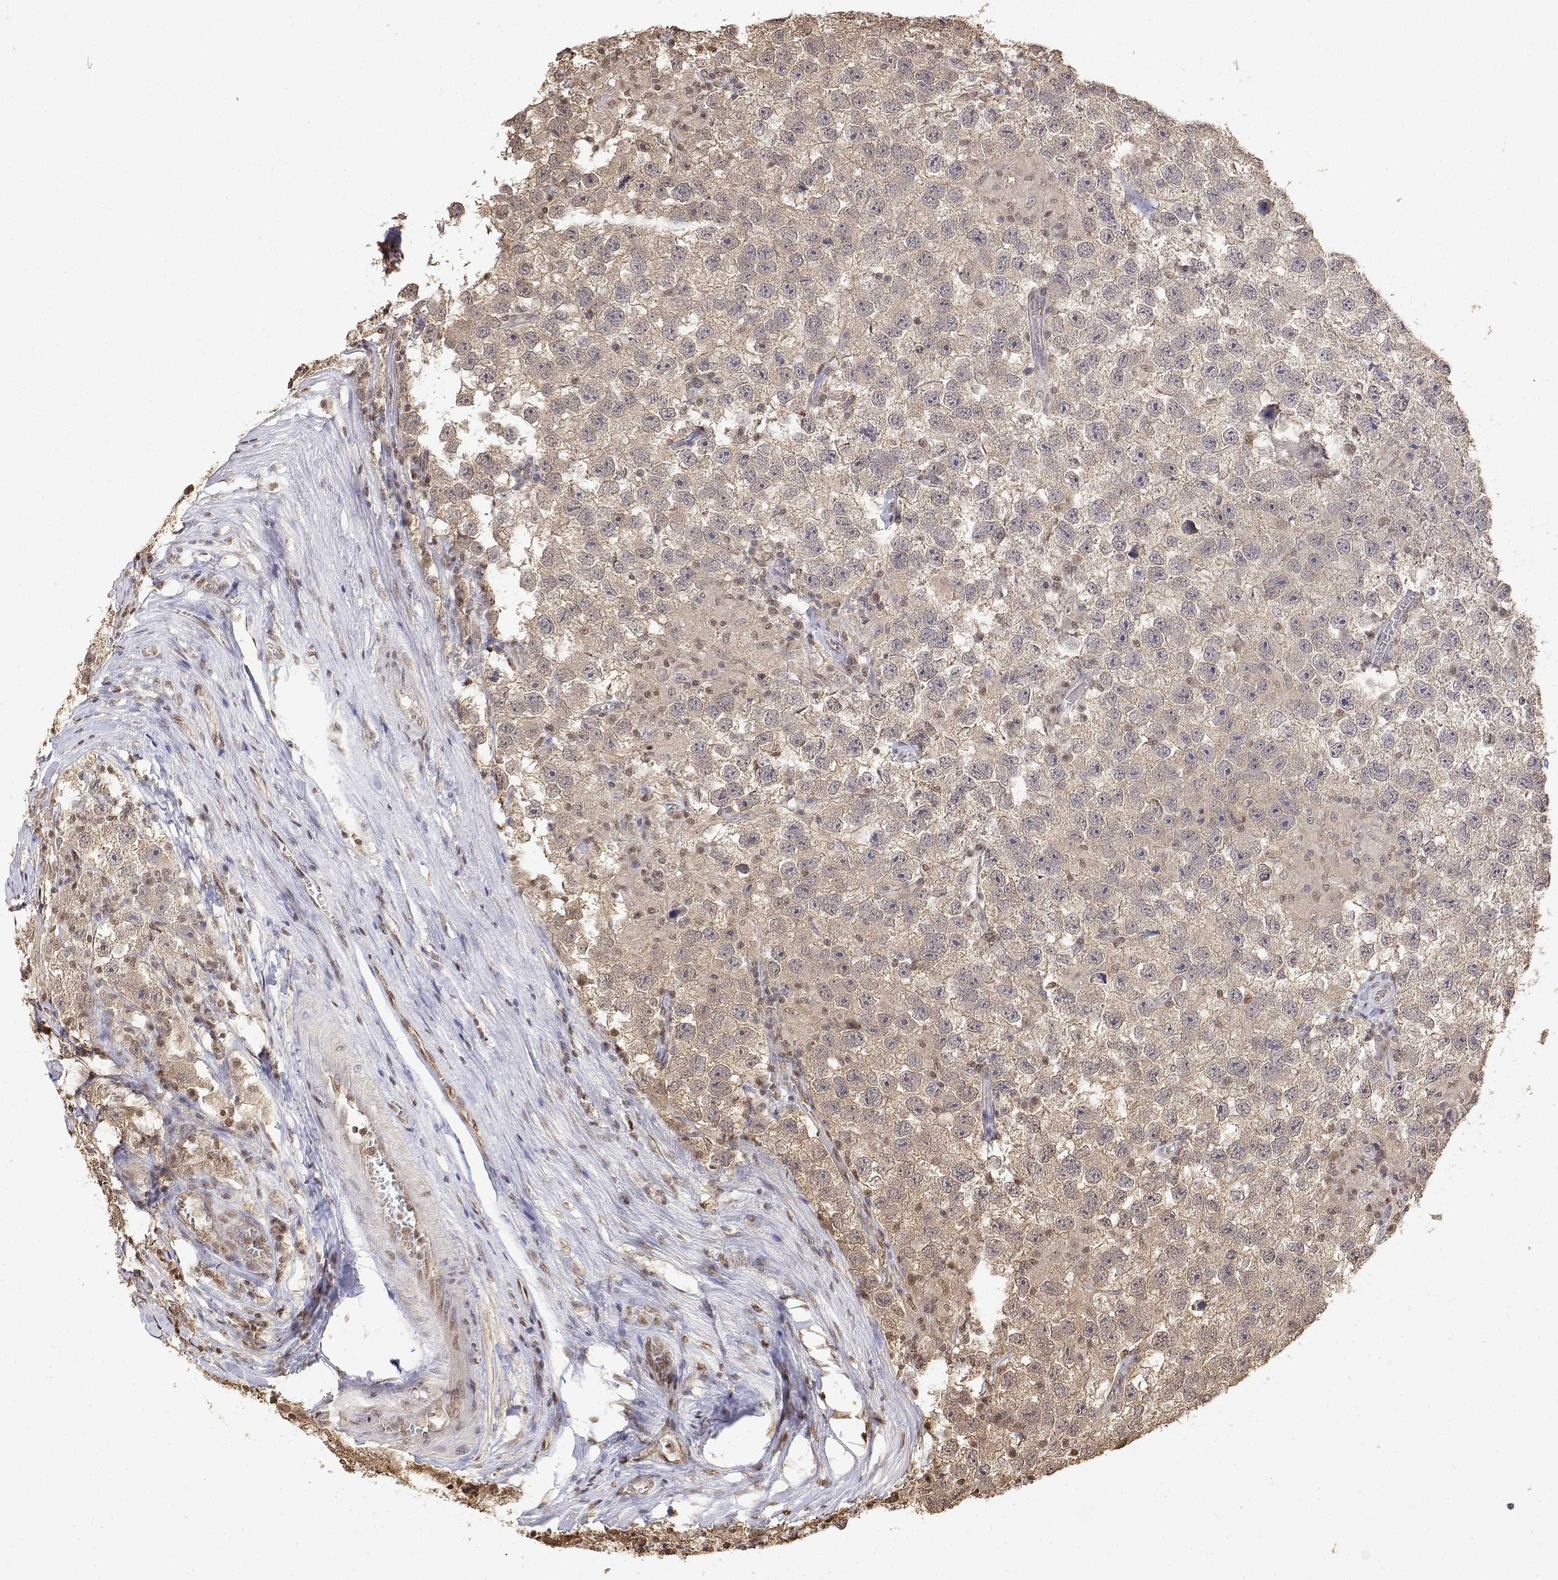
{"staining": {"intensity": "negative", "quantity": "none", "location": "none"}, "tissue": "testis cancer", "cell_type": "Tumor cells", "image_type": "cancer", "snomed": [{"axis": "morphology", "description": "Seminoma, NOS"}, {"axis": "topography", "description": "Testis"}], "caption": "A high-resolution photomicrograph shows immunohistochemistry (IHC) staining of seminoma (testis), which exhibits no significant positivity in tumor cells.", "gene": "TPI1", "patient": {"sex": "male", "age": 26}}